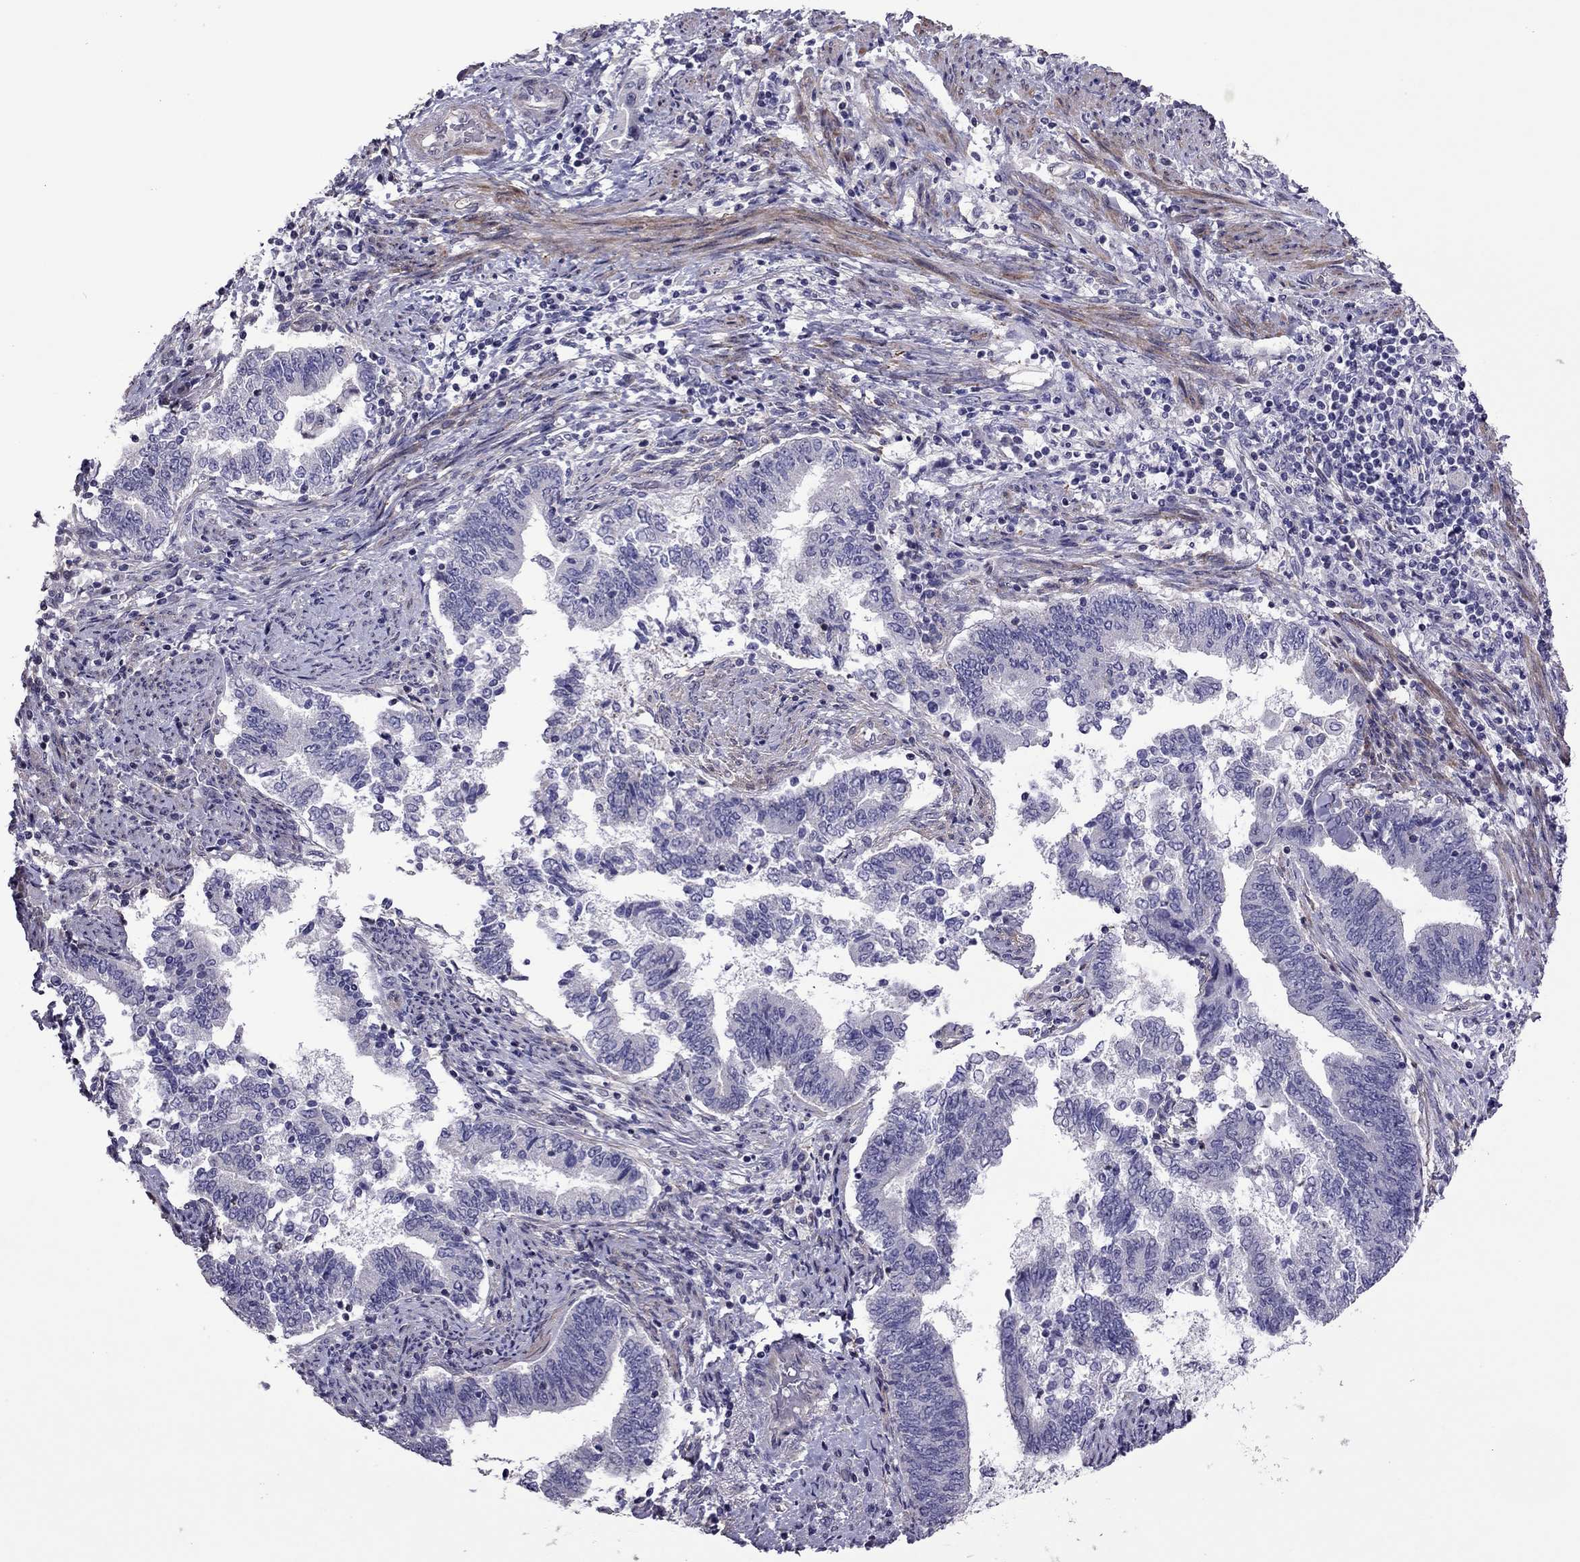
{"staining": {"intensity": "negative", "quantity": "none", "location": "none"}, "tissue": "endometrial cancer", "cell_type": "Tumor cells", "image_type": "cancer", "snomed": [{"axis": "morphology", "description": "Adenocarcinoma, NOS"}, {"axis": "topography", "description": "Endometrium"}], "caption": "Histopathology image shows no significant protein expression in tumor cells of endometrial adenocarcinoma. (DAB (3,3'-diaminobenzidine) immunohistochemistry with hematoxylin counter stain).", "gene": "SLC16A8", "patient": {"sex": "female", "age": 65}}